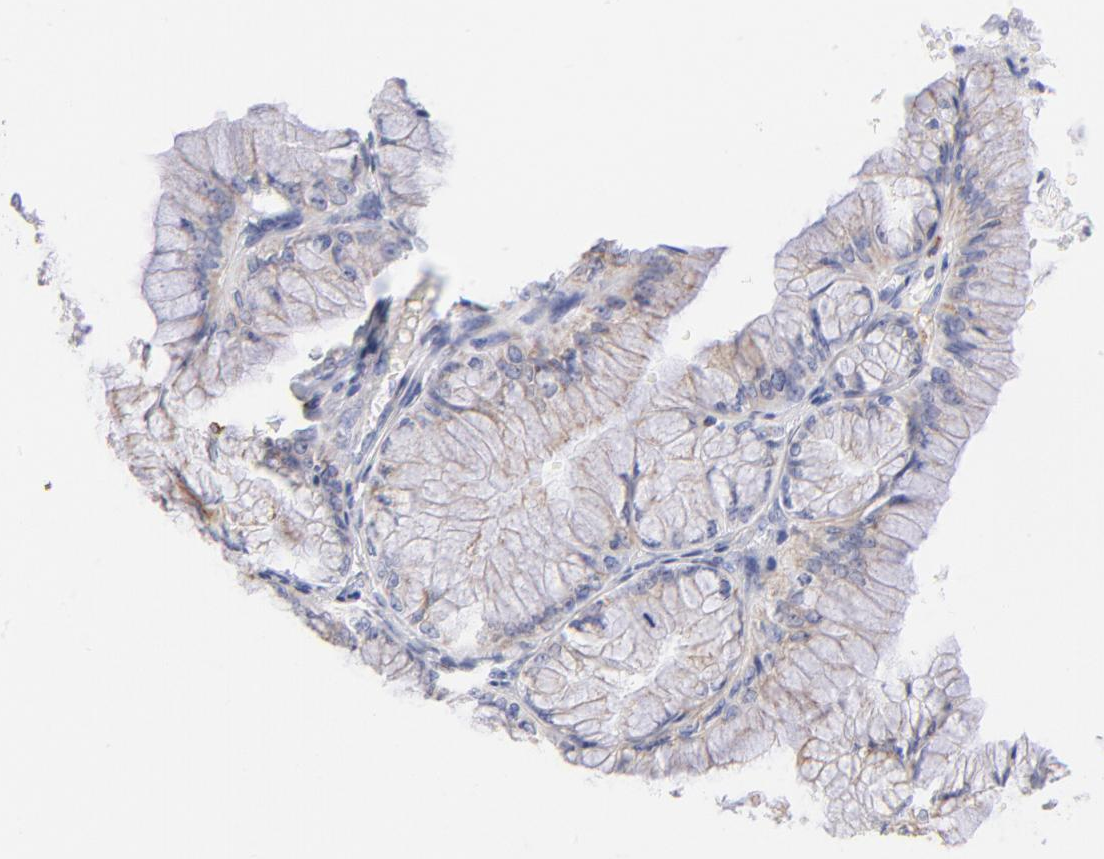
{"staining": {"intensity": "weak", "quantity": "<25%", "location": "cytoplasmic/membranous"}, "tissue": "ovarian cancer", "cell_type": "Tumor cells", "image_type": "cancer", "snomed": [{"axis": "morphology", "description": "Cystadenocarcinoma, mucinous, NOS"}, {"axis": "topography", "description": "Ovary"}], "caption": "IHC micrograph of mucinous cystadenocarcinoma (ovarian) stained for a protein (brown), which demonstrates no expression in tumor cells.", "gene": "AIFM1", "patient": {"sex": "female", "age": 63}}